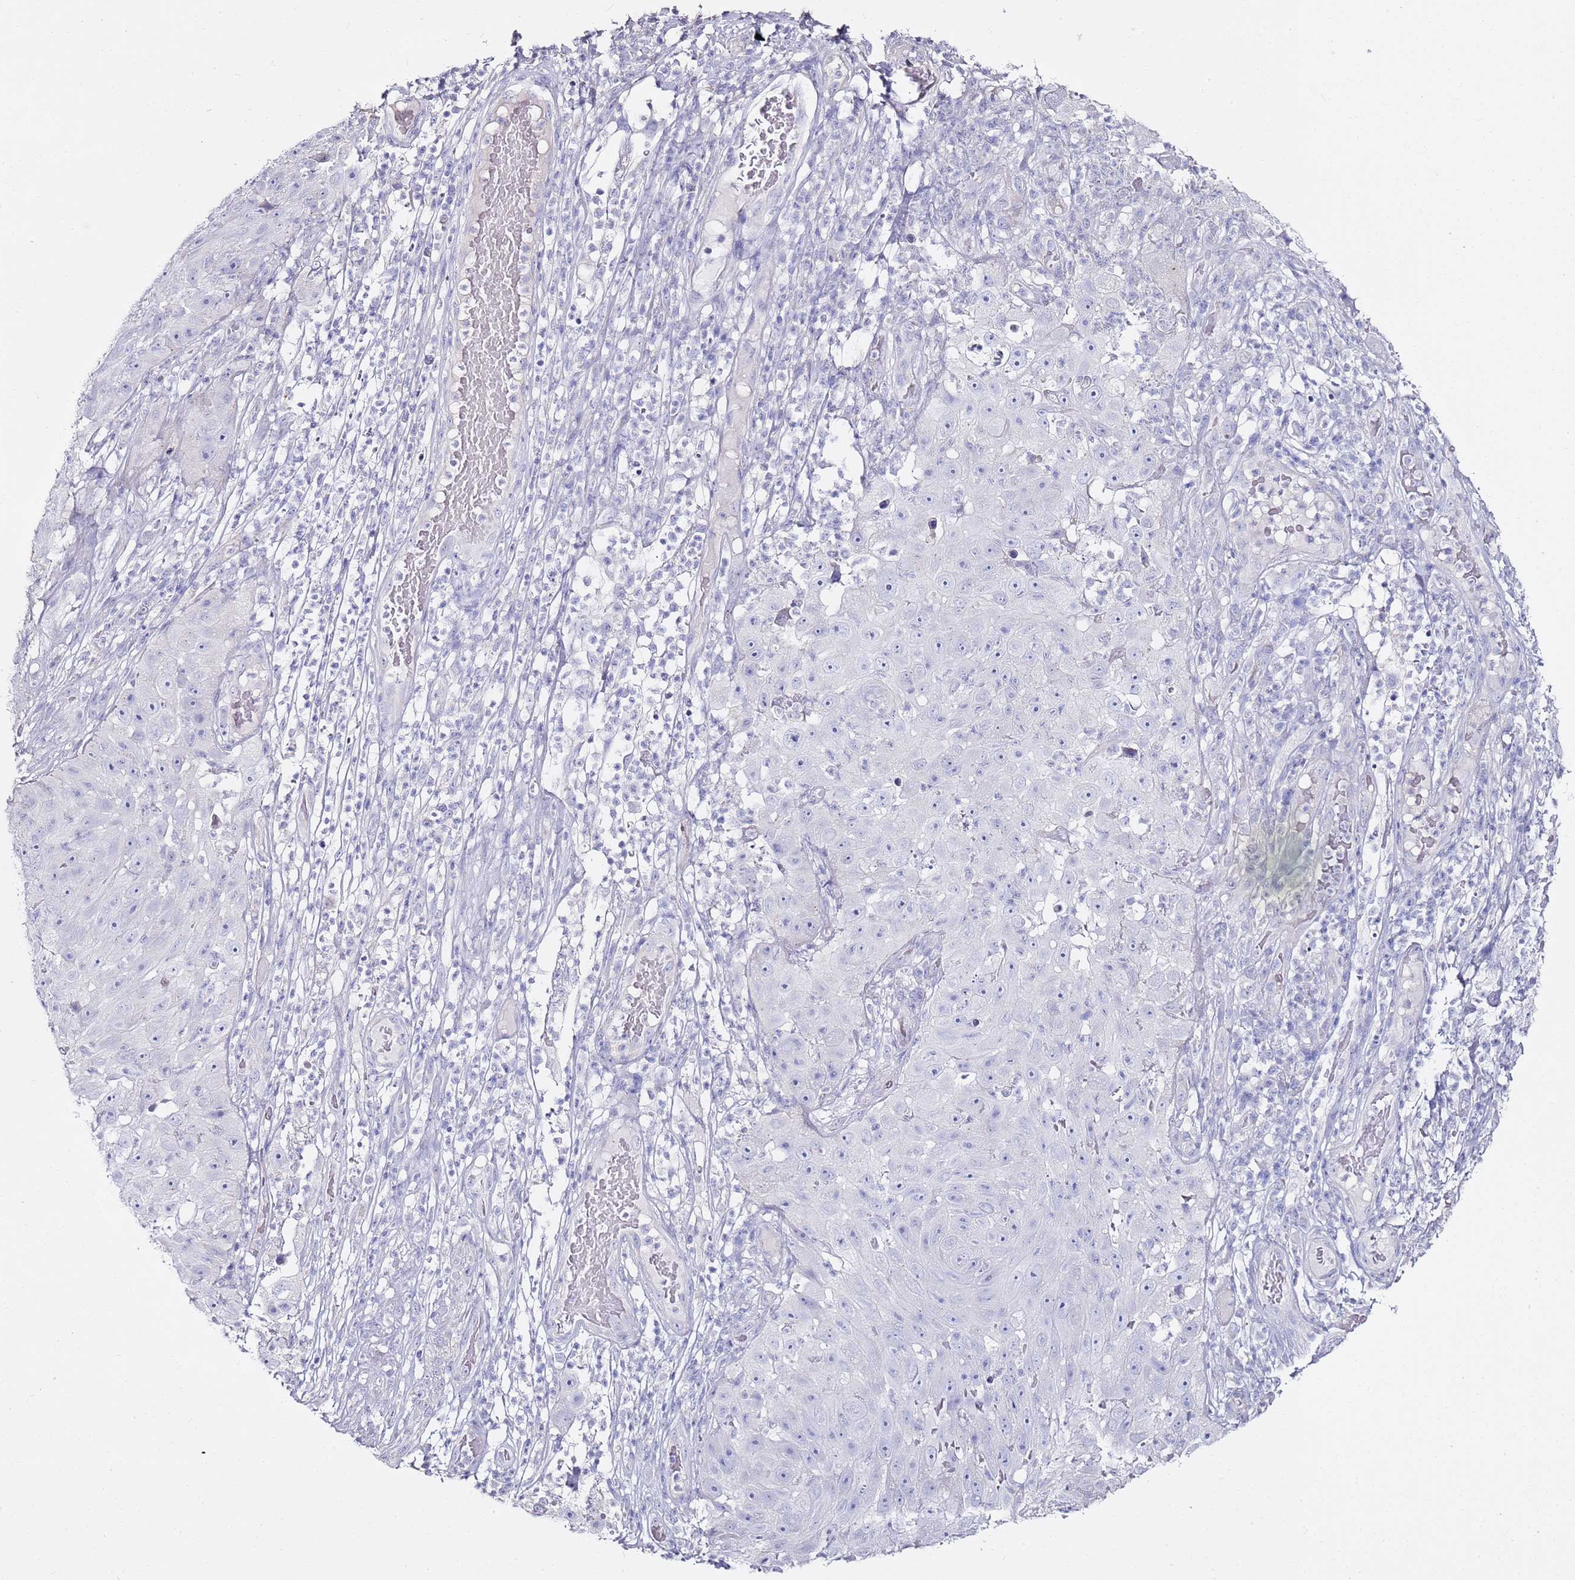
{"staining": {"intensity": "negative", "quantity": "none", "location": "none"}, "tissue": "skin cancer", "cell_type": "Tumor cells", "image_type": "cancer", "snomed": [{"axis": "morphology", "description": "Squamous cell carcinoma, NOS"}, {"axis": "topography", "description": "Skin"}], "caption": "Immunohistochemical staining of human skin cancer reveals no significant staining in tumor cells.", "gene": "MYBPC3", "patient": {"sex": "female", "age": 87}}